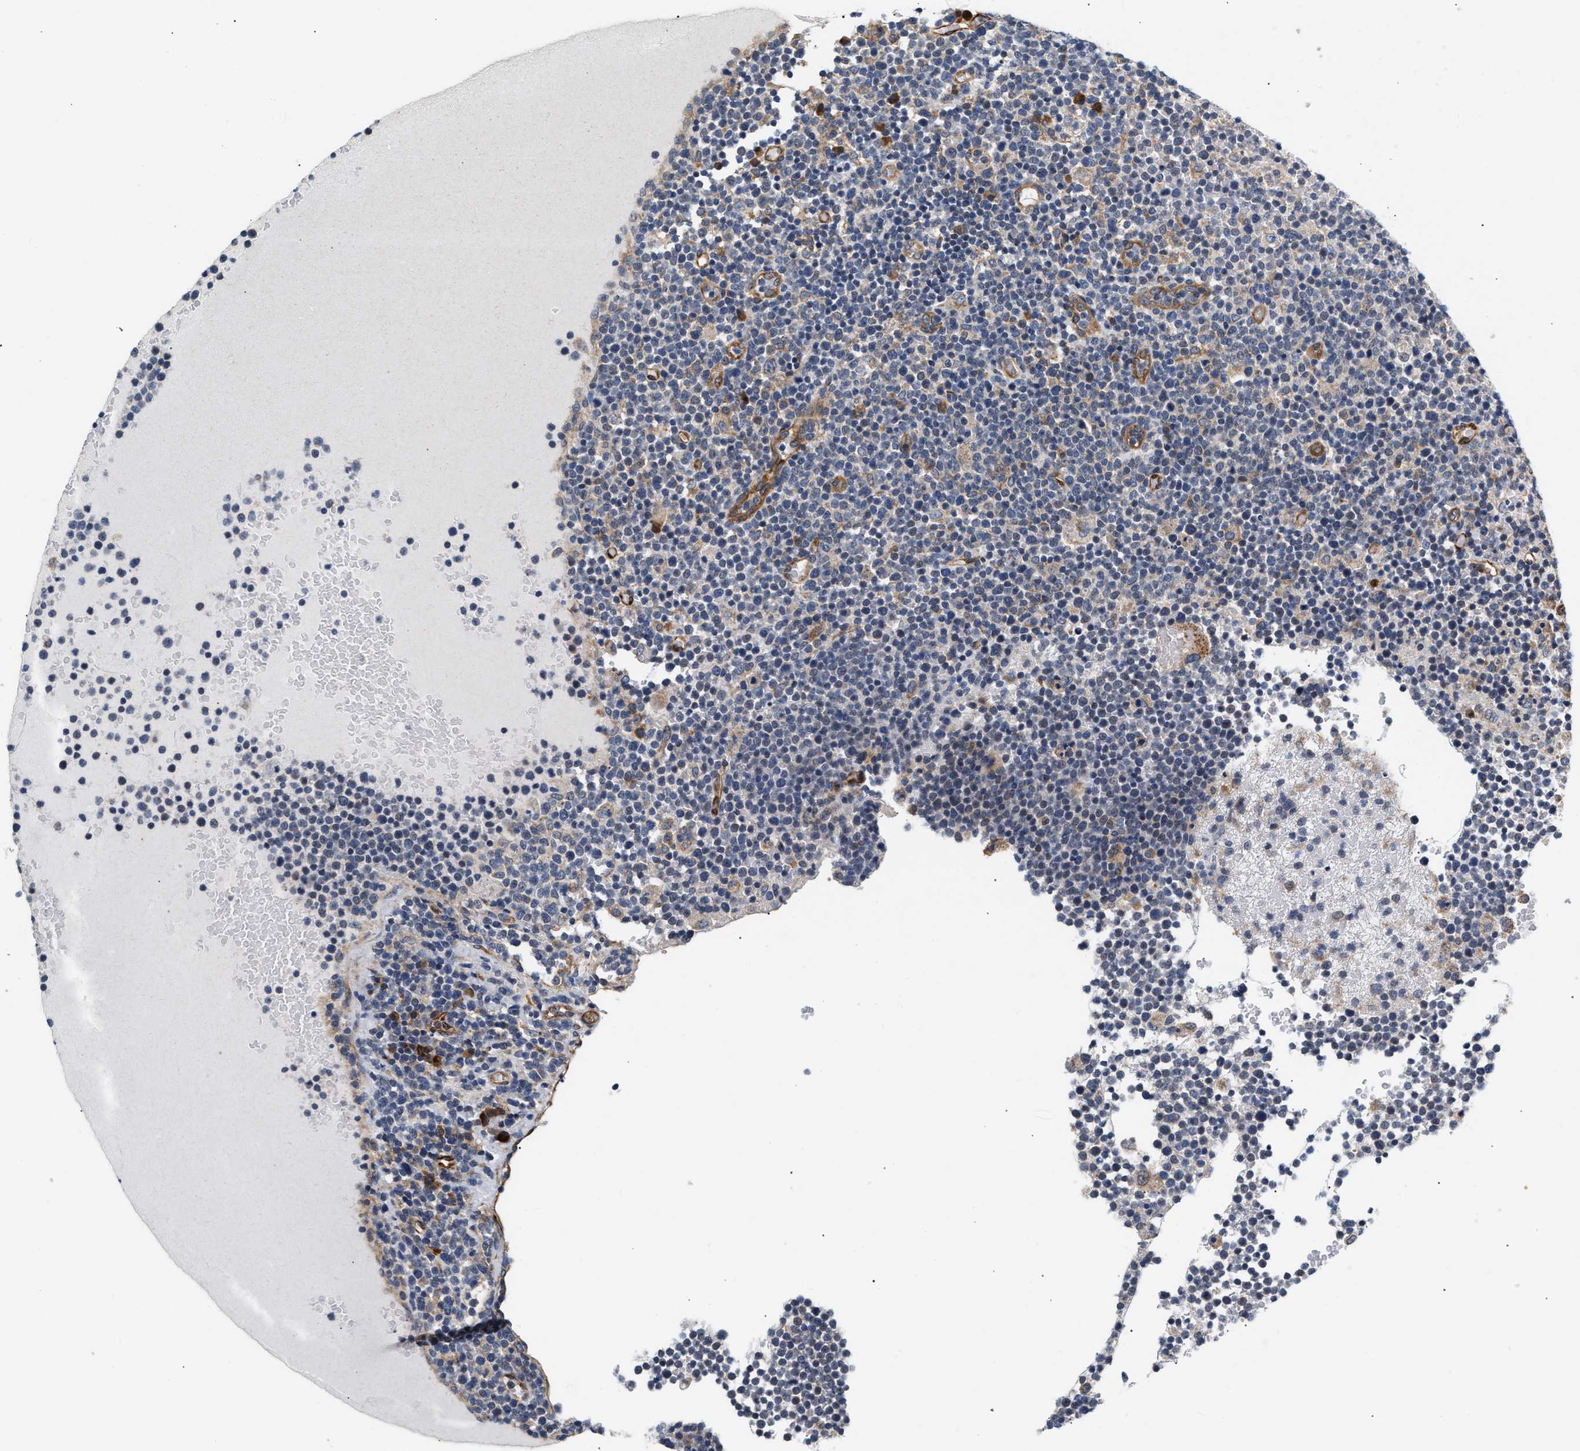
{"staining": {"intensity": "negative", "quantity": "none", "location": "none"}, "tissue": "lymphoma", "cell_type": "Tumor cells", "image_type": "cancer", "snomed": [{"axis": "morphology", "description": "Malignant lymphoma, non-Hodgkin's type, High grade"}, {"axis": "topography", "description": "Lymph node"}], "caption": "There is no significant staining in tumor cells of malignant lymphoma, non-Hodgkin's type (high-grade). (DAB (3,3'-diaminobenzidine) IHC visualized using brightfield microscopy, high magnification).", "gene": "IFT74", "patient": {"sex": "male", "age": 61}}